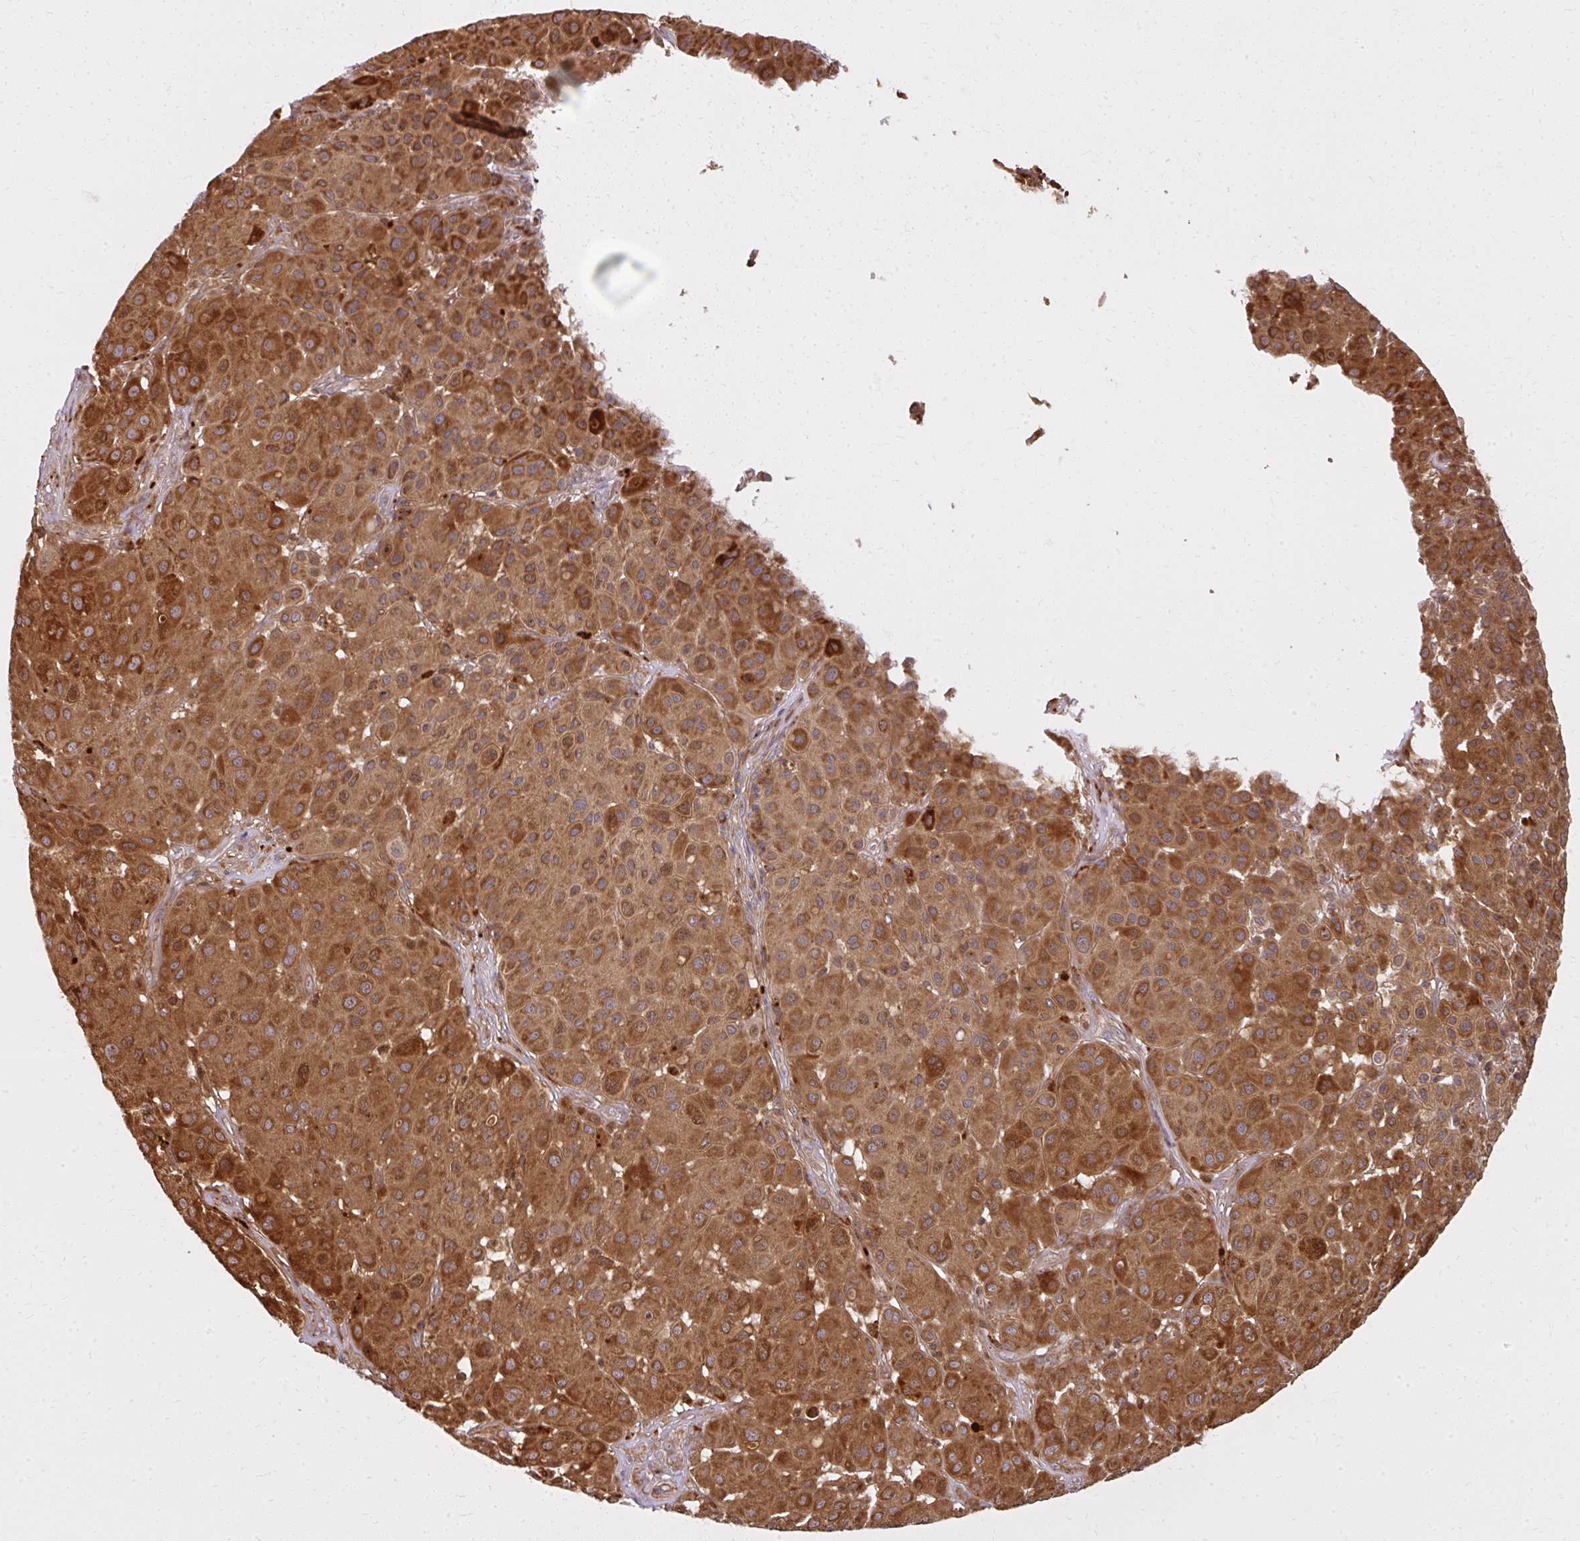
{"staining": {"intensity": "strong", "quantity": ">75%", "location": "cytoplasmic/membranous"}, "tissue": "melanoma", "cell_type": "Tumor cells", "image_type": "cancer", "snomed": [{"axis": "morphology", "description": "Malignant melanoma, Metastatic site"}, {"axis": "topography", "description": "Smooth muscle"}], "caption": "Melanoma was stained to show a protein in brown. There is high levels of strong cytoplasmic/membranous positivity in about >75% of tumor cells.", "gene": "GNS", "patient": {"sex": "male", "age": 41}}